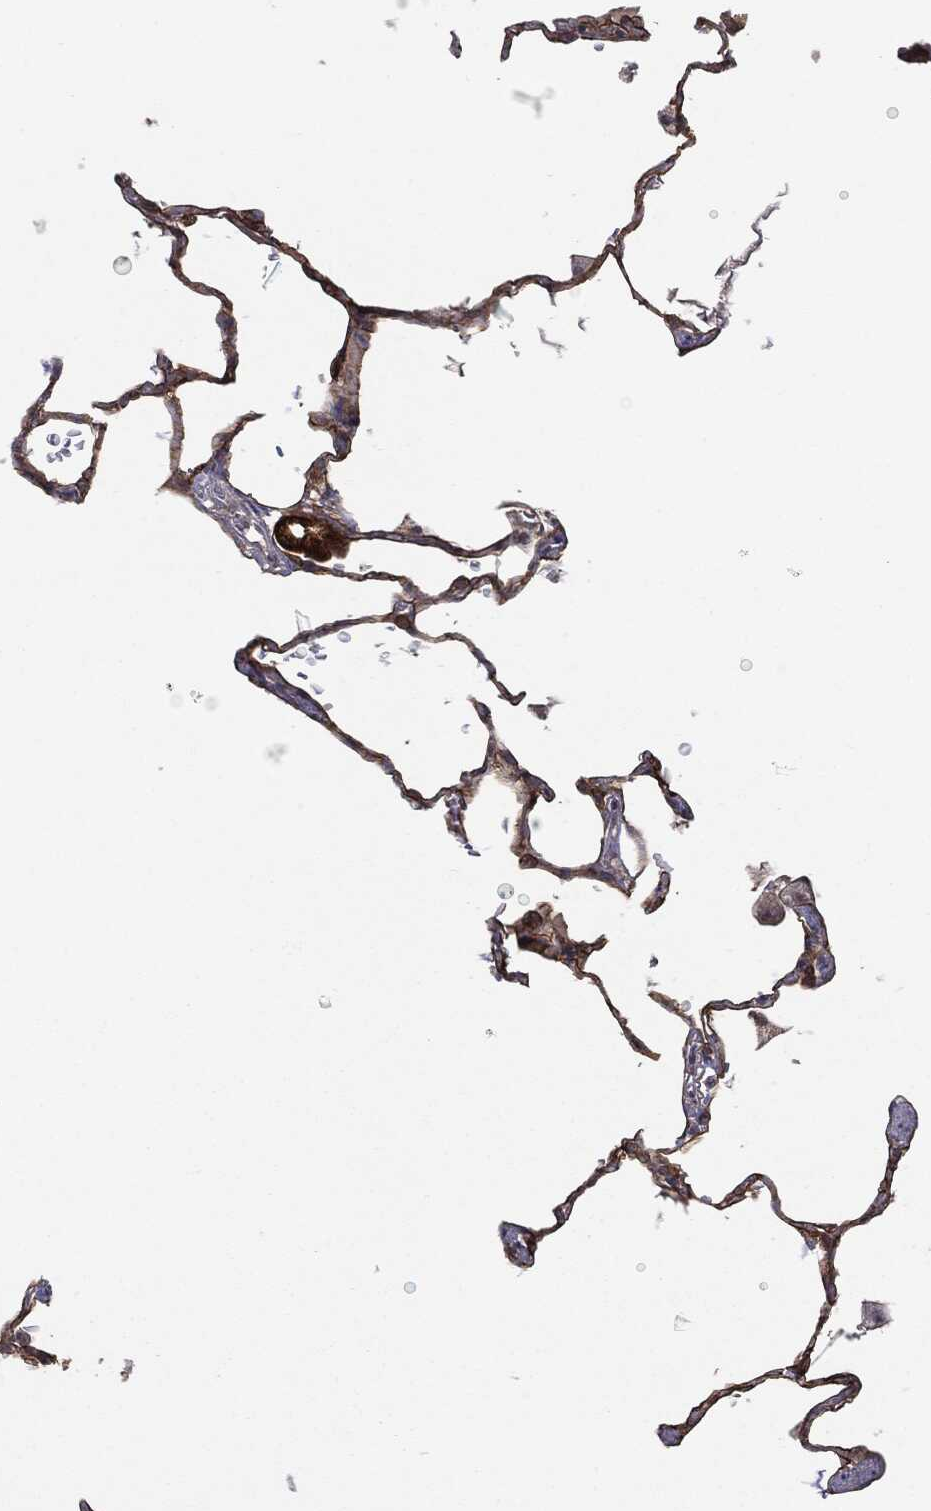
{"staining": {"intensity": "moderate", "quantity": "25%-75%", "location": "cytoplasmic/membranous"}, "tissue": "lung", "cell_type": "Alveolar cells", "image_type": "normal", "snomed": [{"axis": "morphology", "description": "Normal tissue, NOS"}, {"axis": "morphology", "description": "Adenocarcinoma, metastatic, NOS"}, {"axis": "topography", "description": "Lung"}], "caption": "A medium amount of moderate cytoplasmic/membranous staining is seen in approximately 25%-75% of alveolar cells in benign lung.", "gene": "KRT7", "patient": {"sex": "male", "age": 45}}